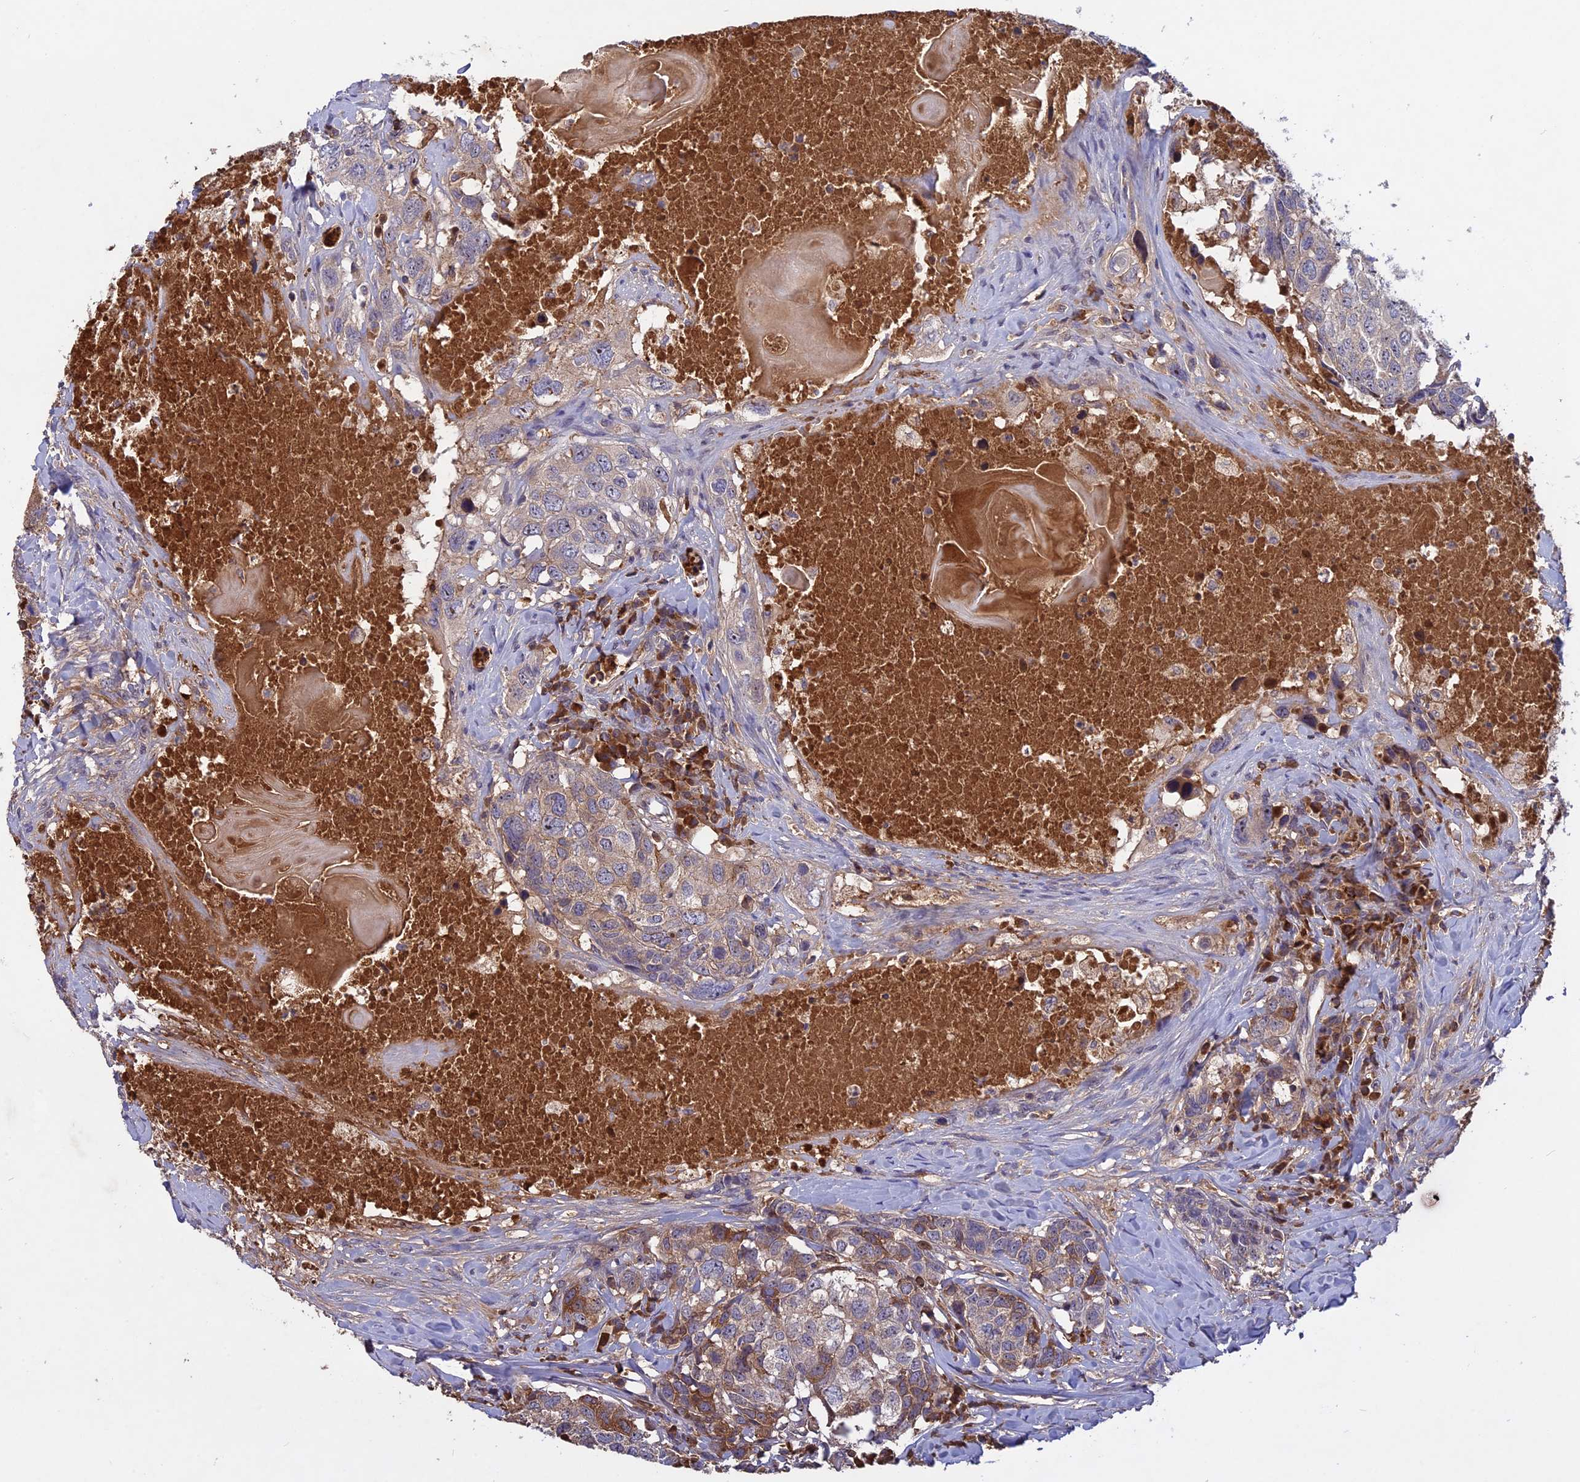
{"staining": {"intensity": "moderate", "quantity": "<25%", "location": "cytoplasmic/membranous"}, "tissue": "head and neck cancer", "cell_type": "Tumor cells", "image_type": "cancer", "snomed": [{"axis": "morphology", "description": "Squamous cell carcinoma, NOS"}, {"axis": "topography", "description": "Head-Neck"}], "caption": "Tumor cells demonstrate low levels of moderate cytoplasmic/membranous expression in about <25% of cells in human head and neck cancer. (DAB IHC with brightfield microscopy, high magnification).", "gene": "ADO", "patient": {"sex": "male", "age": 66}}